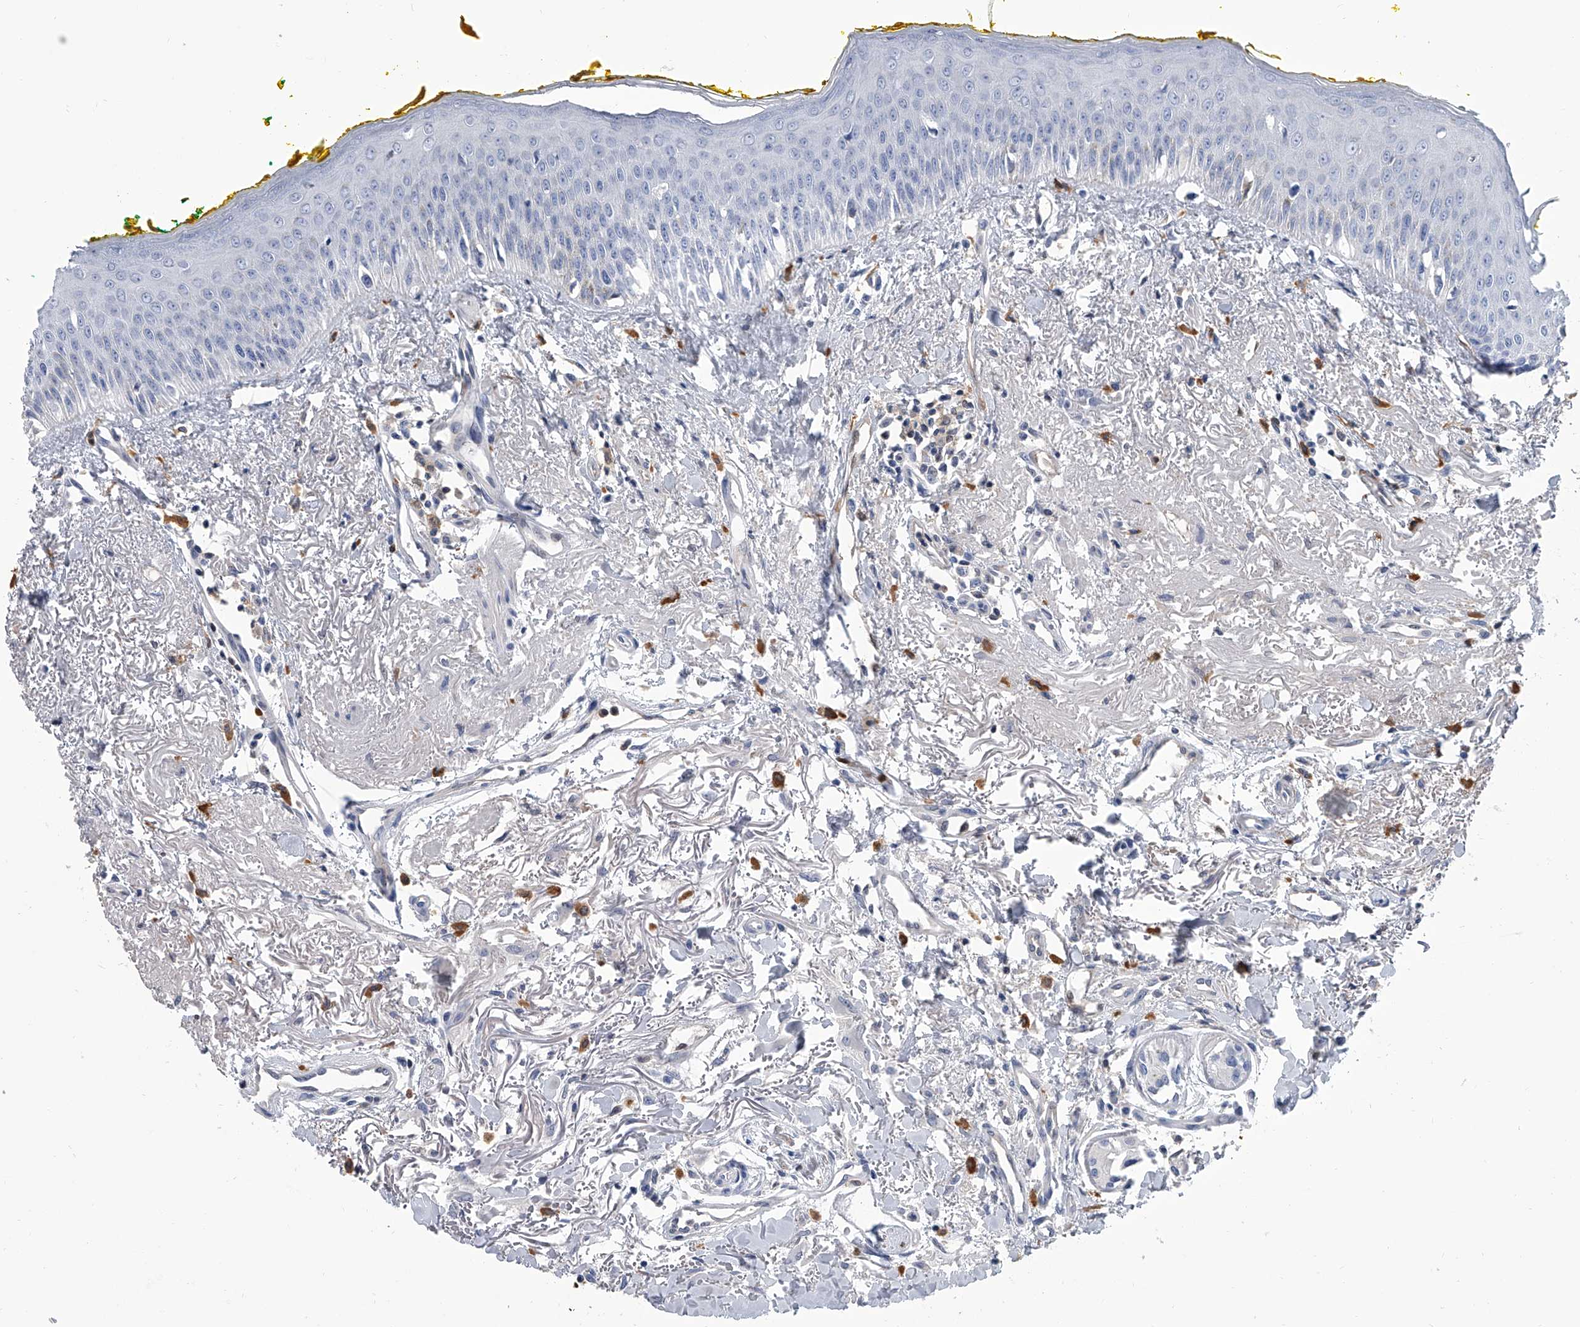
{"staining": {"intensity": "negative", "quantity": "none", "location": "none"}, "tissue": "oral mucosa", "cell_type": "Squamous epithelial cells", "image_type": "normal", "snomed": [{"axis": "morphology", "description": "Normal tissue, NOS"}, {"axis": "topography", "description": "Oral tissue"}], "caption": "High power microscopy photomicrograph of an IHC micrograph of unremarkable oral mucosa, revealing no significant expression in squamous epithelial cells. (Stains: DAB (3,3'-diaminobenzidine) IHC with hematoxylin counter stain, Microscopy: brightfield microscopy at high magnification).", "gene": "SERPINB9", "patient": {"sex": "female", "age": 70}}